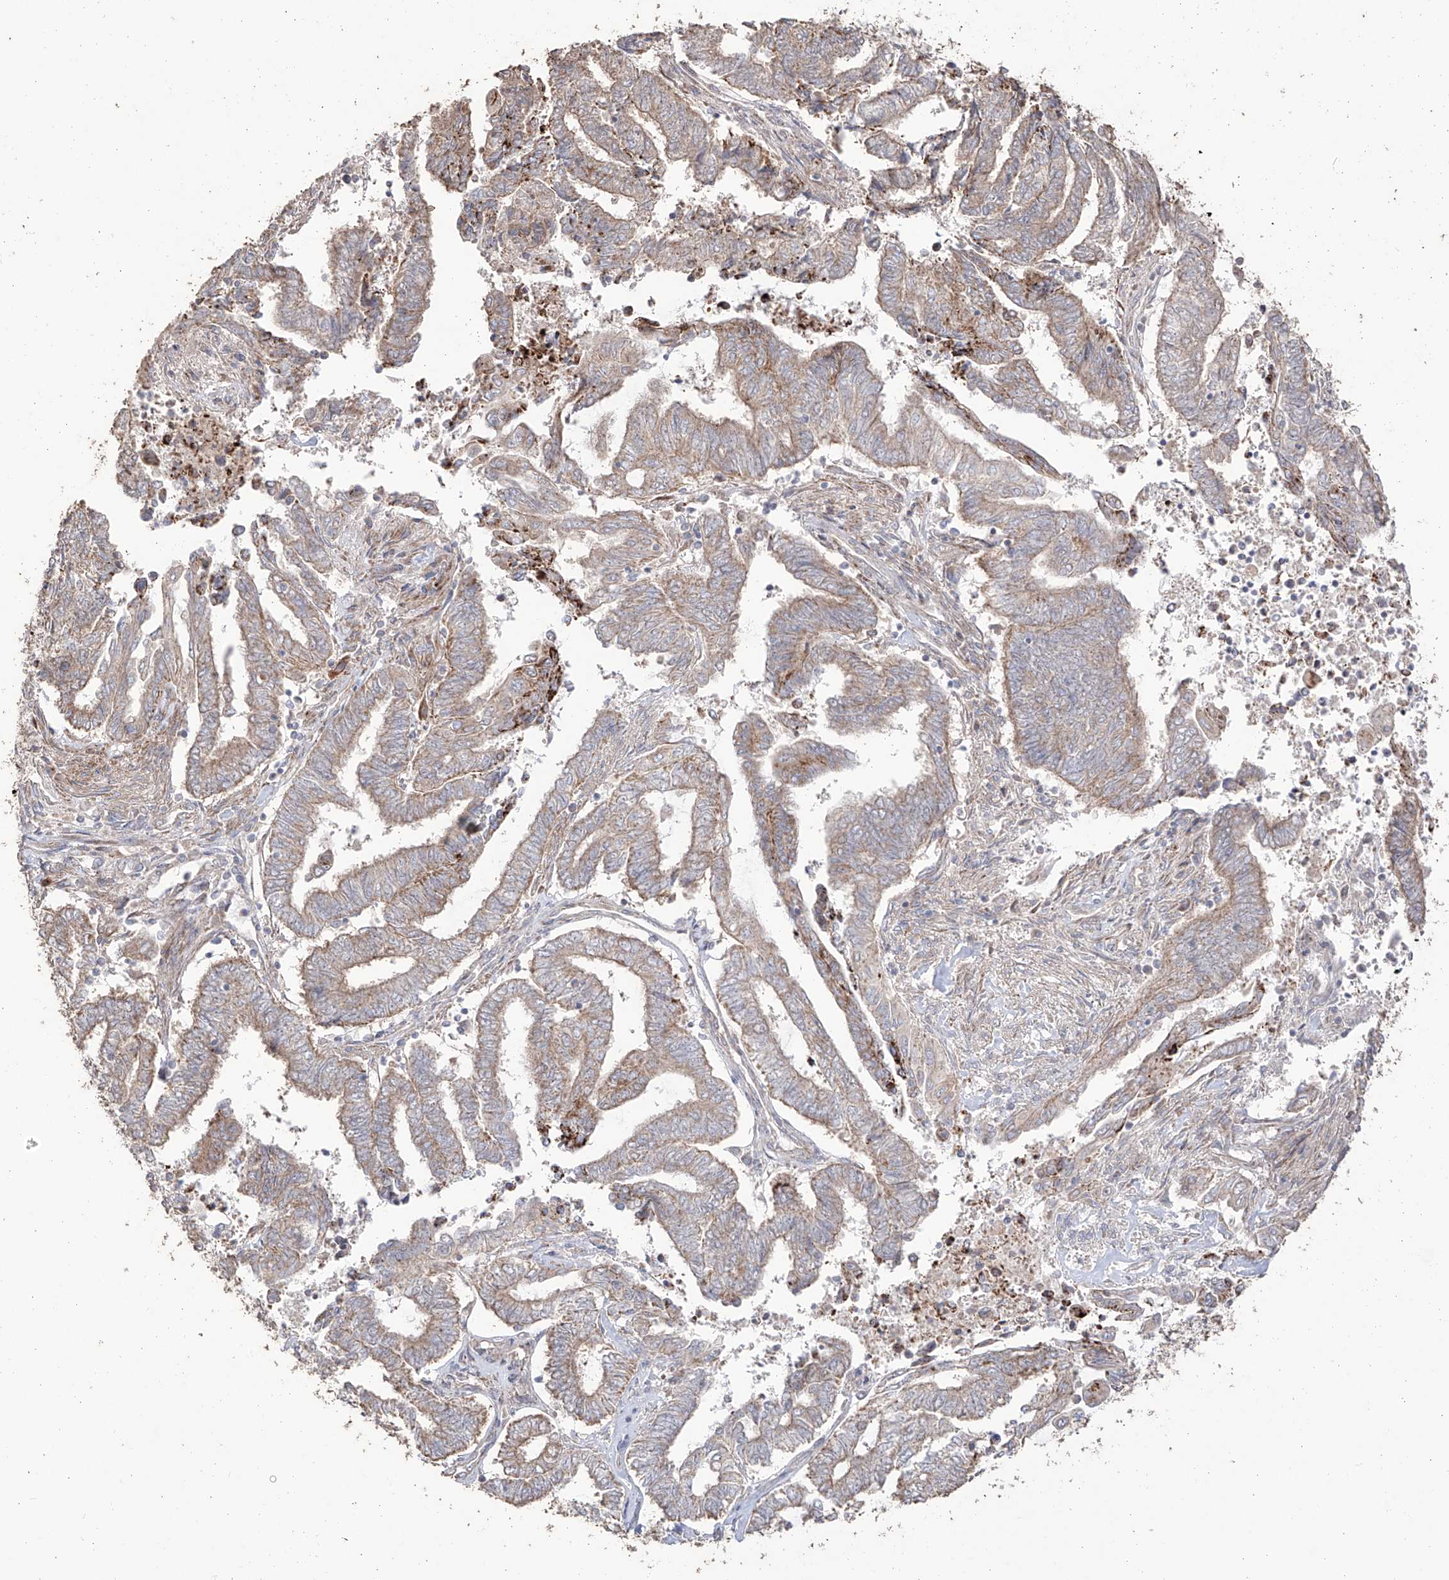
{"staining": {"intensity": "weak", "quantity": ">75%", "location": "cytoplasmic/membranous"}, "tissue": "endometrial cancer", "cell_type": "Tumor cells", "image_type": "cancer", "snomed": [{"axis": "morphology", "description": "Adenocarcinoma, NOS"}, {"axis": "topography", "description": "Uterus"}, {"axis": "topography", "description": "Endometrium"}], "caption": "Adenocarcinoma (endometrial) stained with a protein marker reveals weak staining in tumor cells.", "gene": "YKT6", "patient": {"sex": "female", "age": 70}}